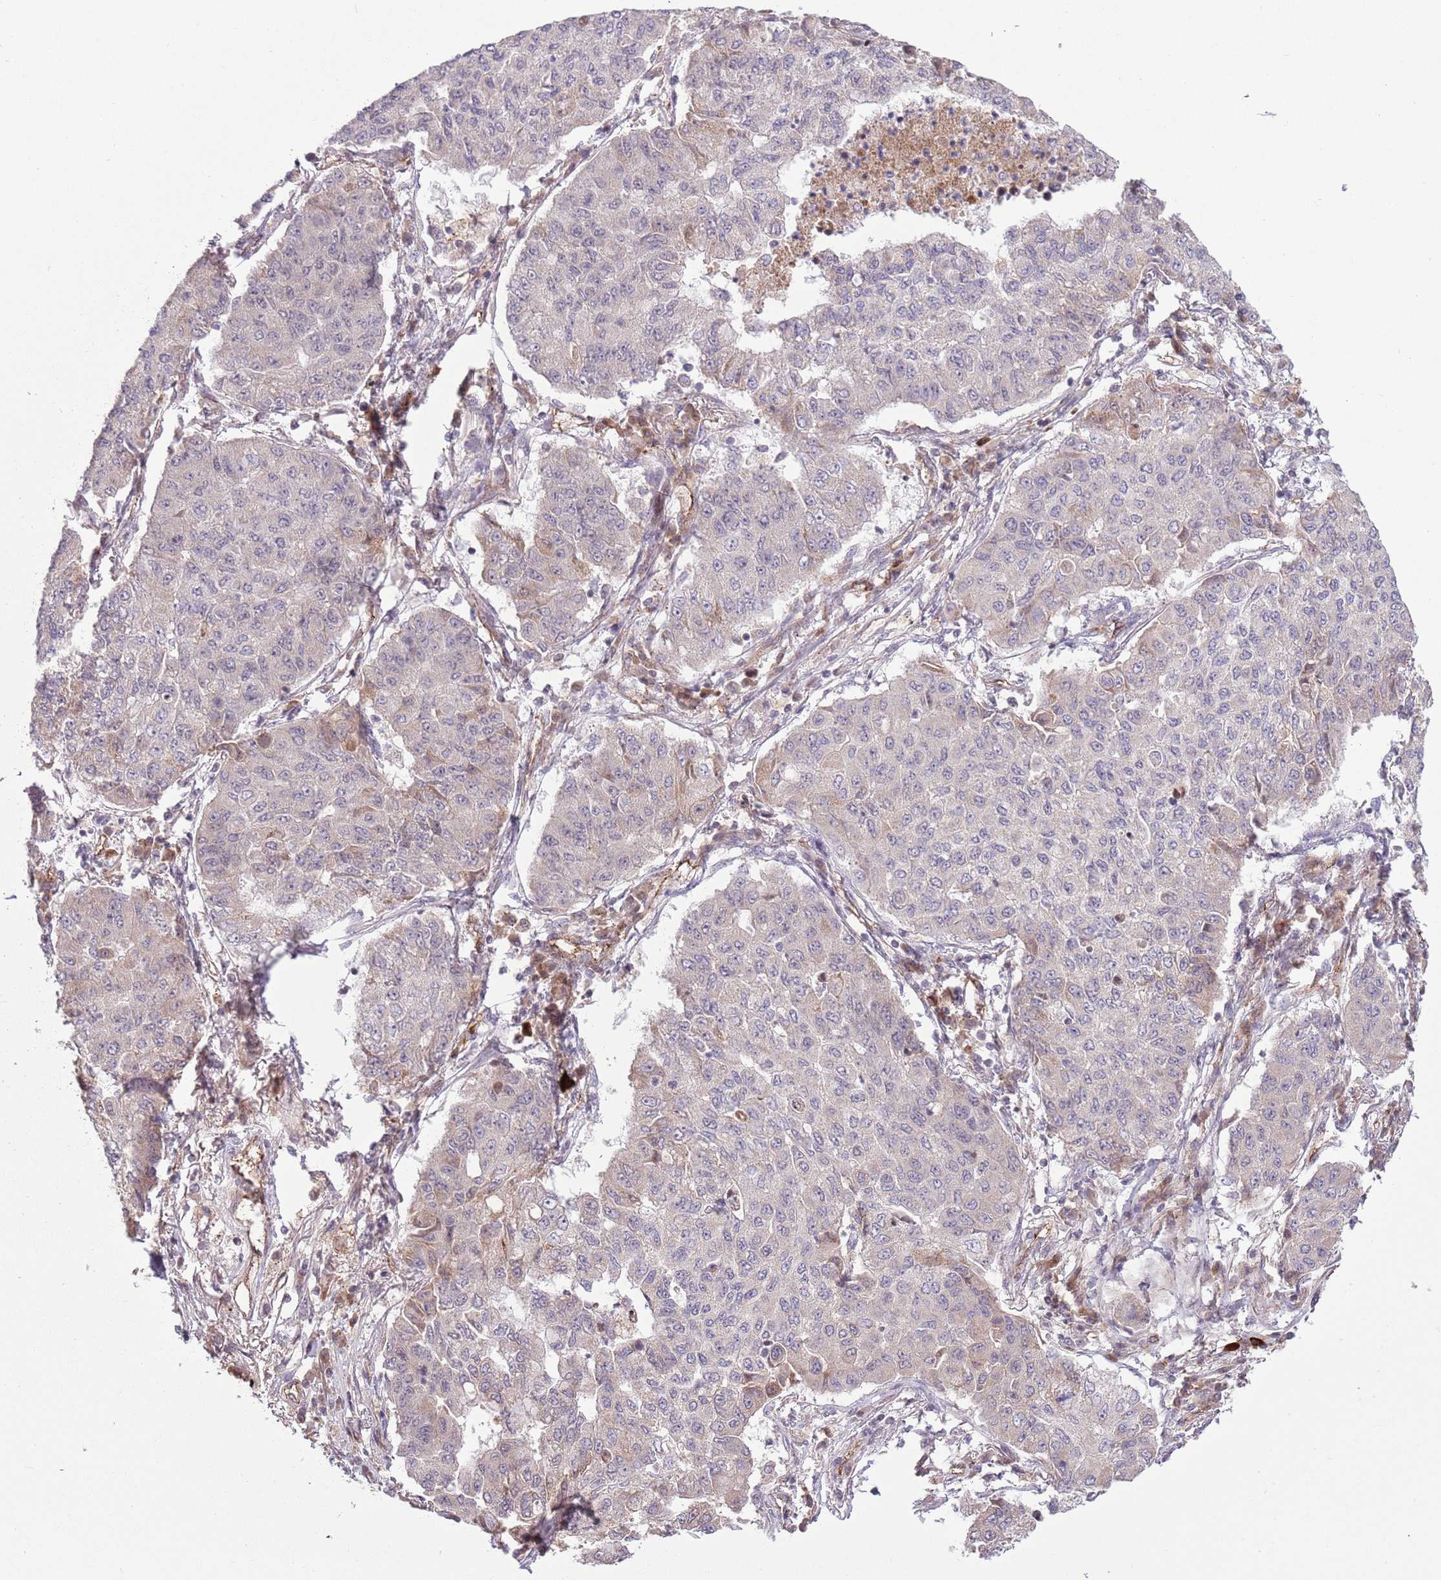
{"staining": {"intensity": "negative", "quantity": "none", "location": "none"}, "tissue": "lung cancer", "cell_type": "Tumor cells", "image_type": "cancer", "snomed": [{"axis": "morphology", "description": "Squamous cell carcinoma, NOS"}, {"axis": "topography", "description": "Lung"}], "caption": "There is no significant expression in tumor cells of lung cancer (squamous cell carcinoma).", "gene": "DPP10", "patient": {"sex": "male", "age": 74}}